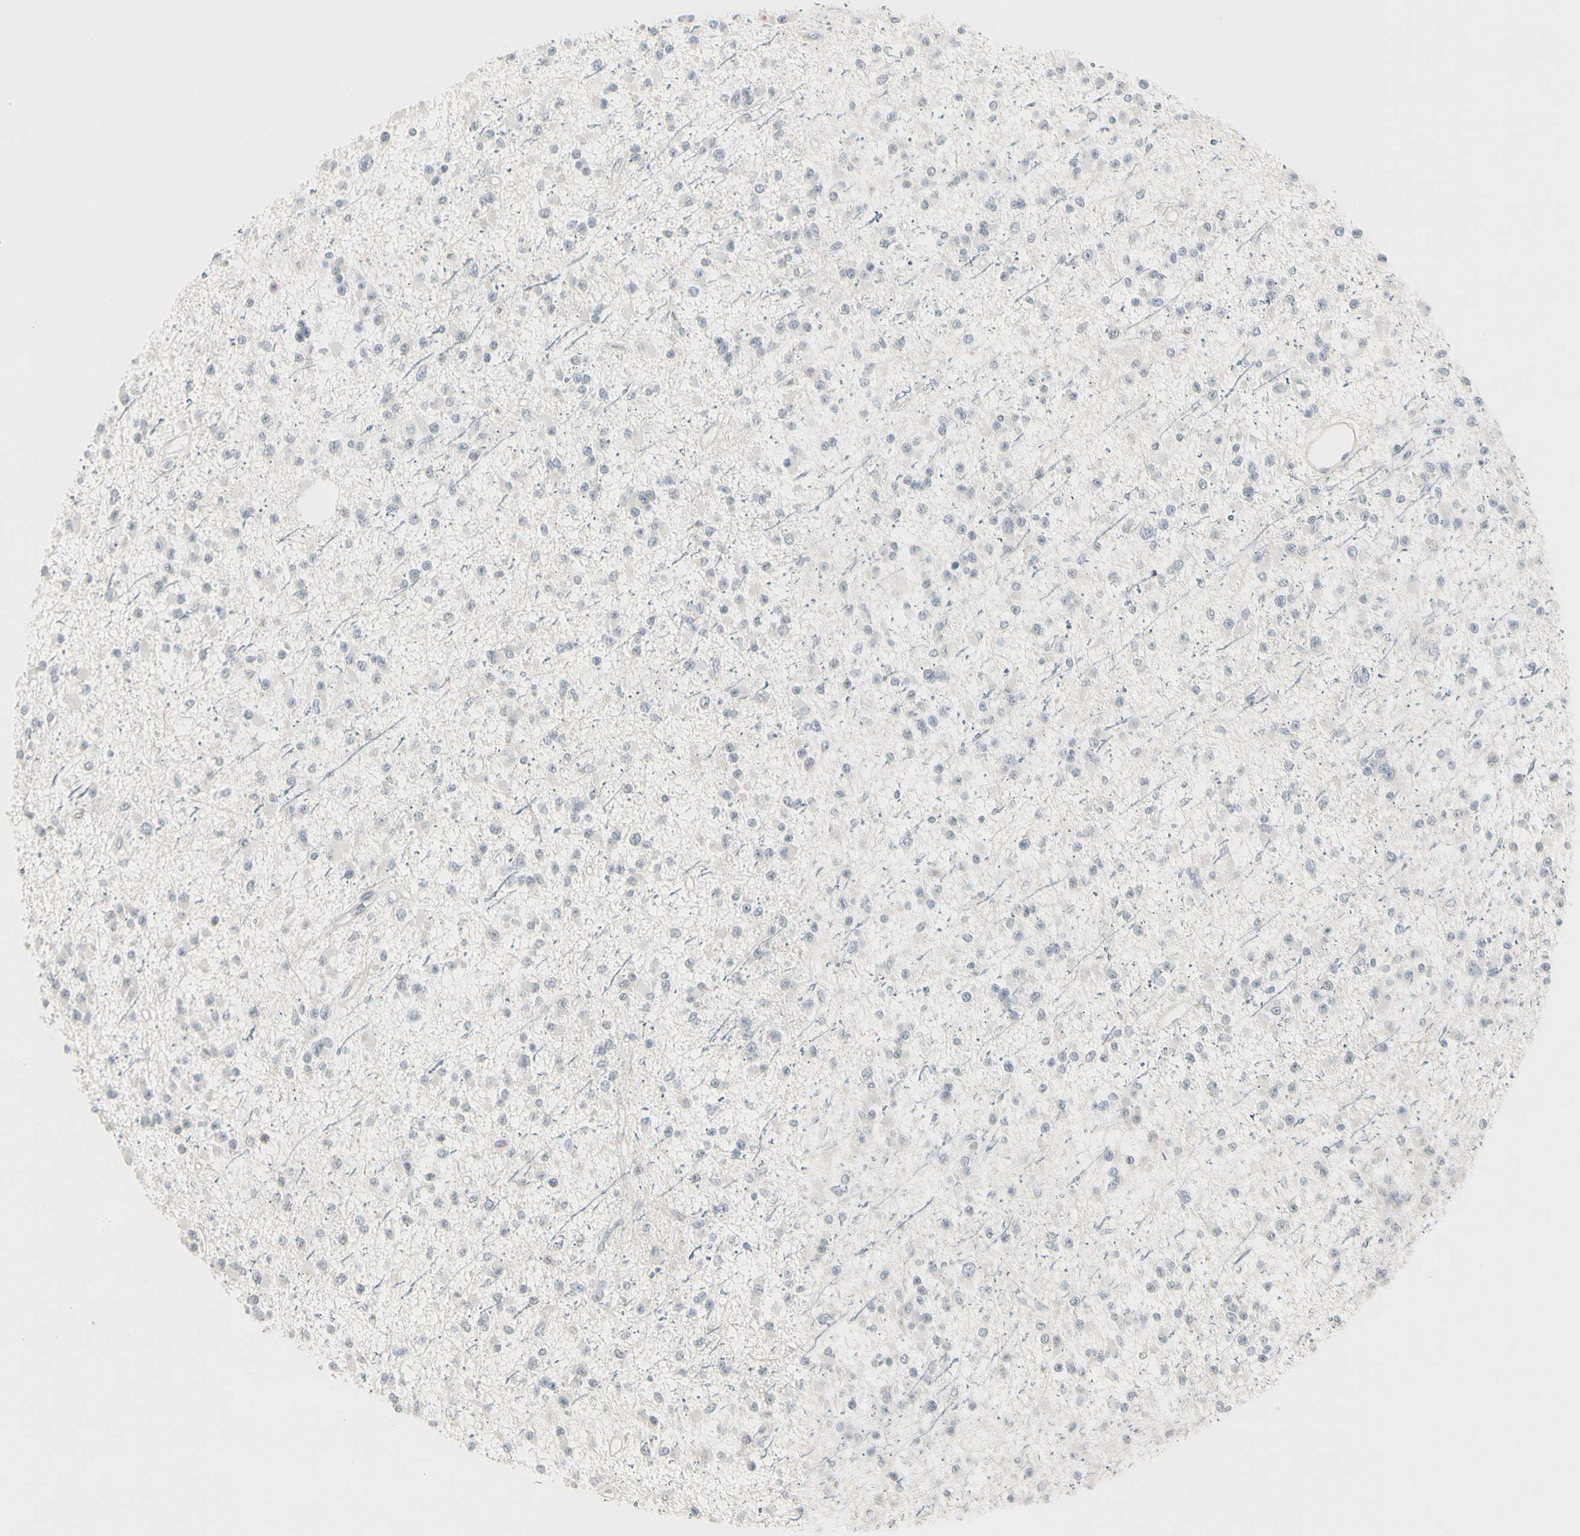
{"staining": {"intensity": "negative", "quantity": "none", "location": "none"}, "tissue": "glioma", "cell_type": "Tumor cells", "image_type": "cancer", "snomed": [{"axis": "morphology", "description": "Glioma, malignant, Low grade"}, {"axis": "topography", "description": "Brain"}], "caption": "Immunohistochemistry micrograph of neoplastic tissue: human malignant glioma (low-grade) stained with DAB displays no significant protein staining in tumor cells.", "gene": "DMPK", "patient": {"sex": "female", "age": 22}}